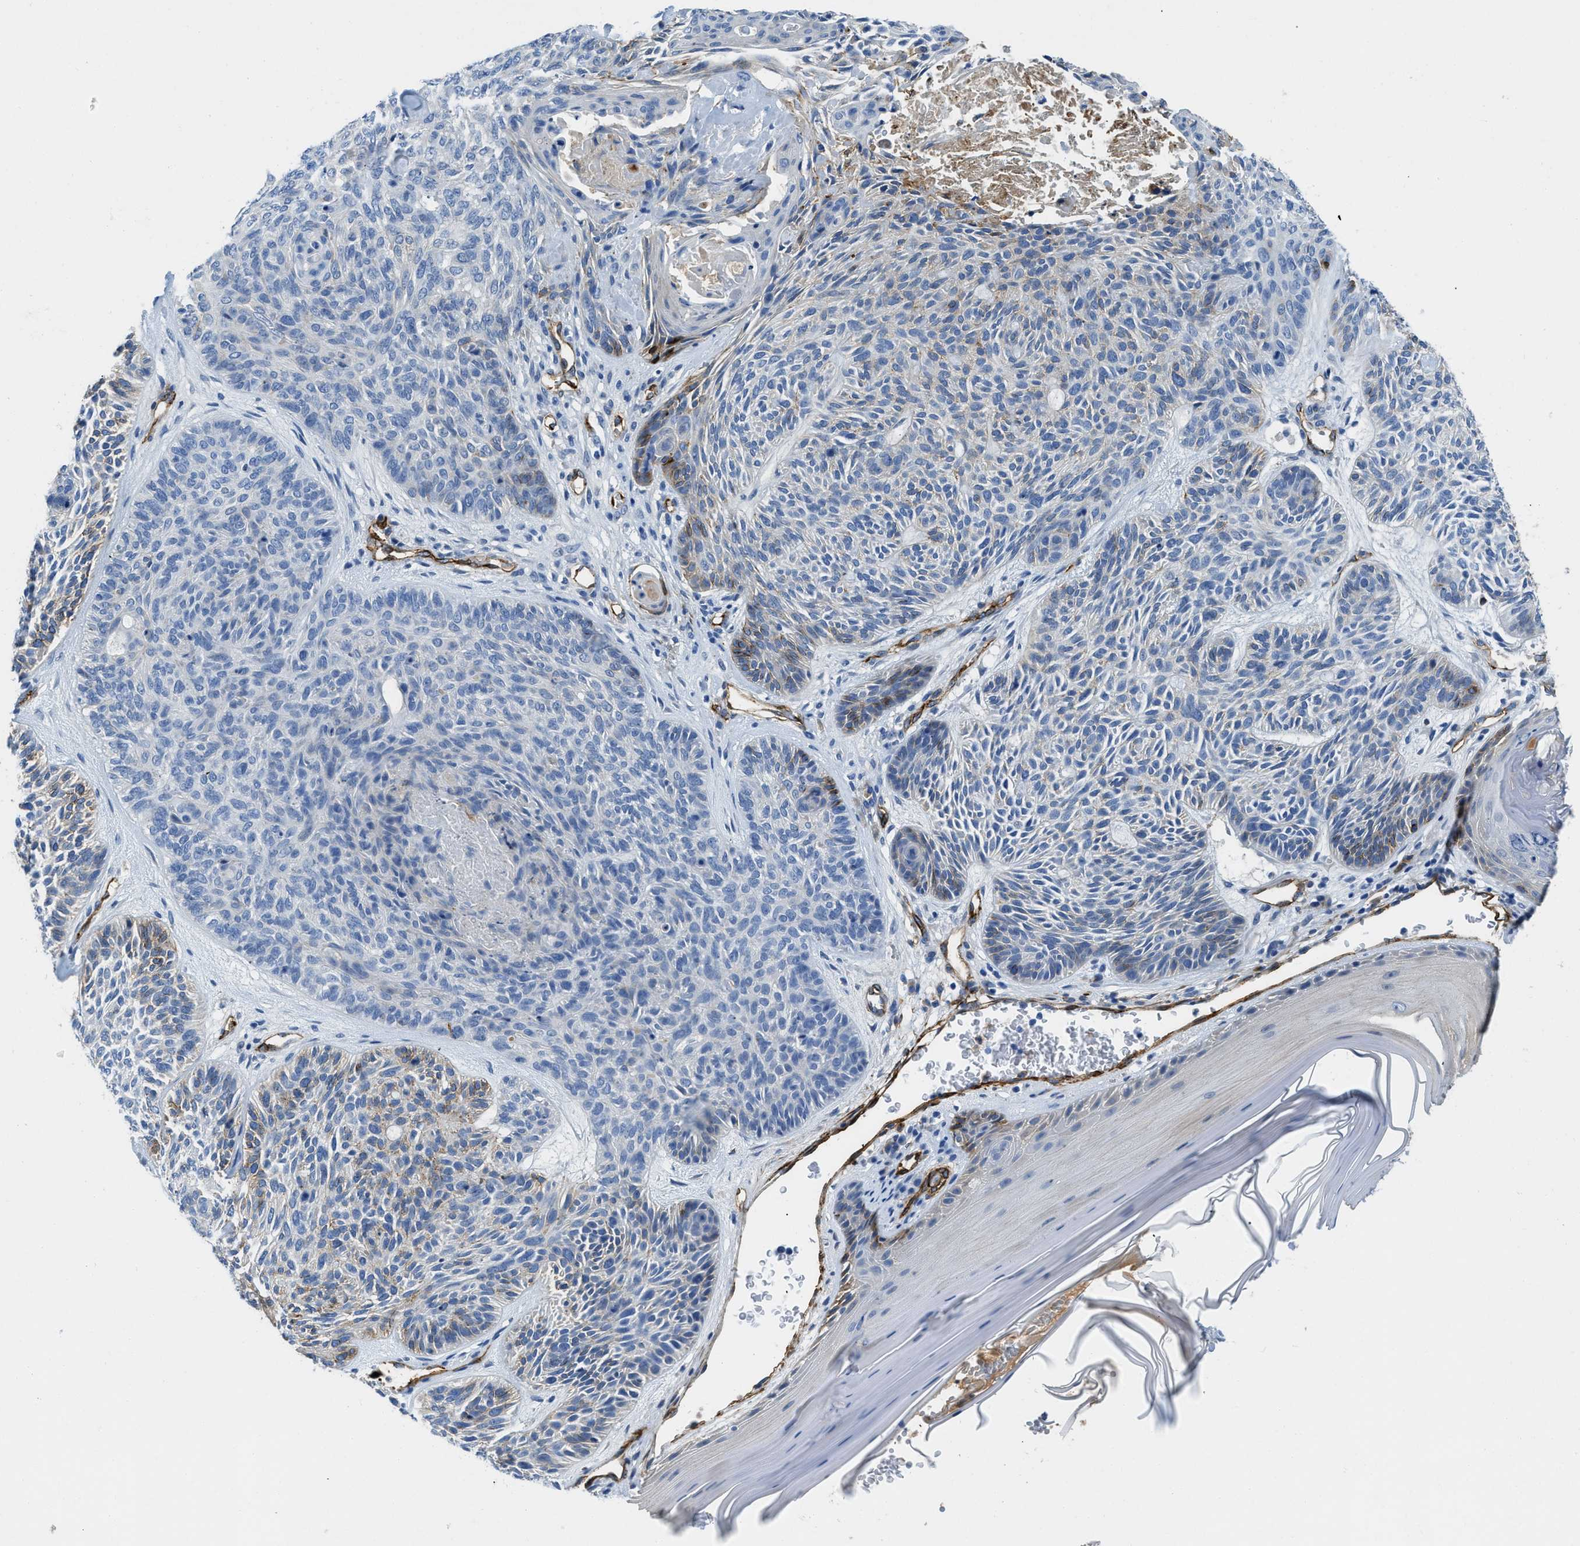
{"staining": {"intensity": "weak", "quantity": "<25%", "location": "cytoplasmic/membranous"}, "tissue": "skin cancer", "cell_type": "Tumor cells", "image_type": "cancer", "snomed": [{"axis": "morphology", "description": "Basal cell carcinoma"}, {"axis": "topography", "description": "Skin"}], "caption": "The immunohistochemistry micrograph has no significant positivity in tumor cells of skin basal cell carcinoma tissue. (DAB (3,3'-diaminobenzidine) IHC with hematoxylin counter stain).", "gene": "SPEG", "patient": {"sex": "male", "age": 55}}